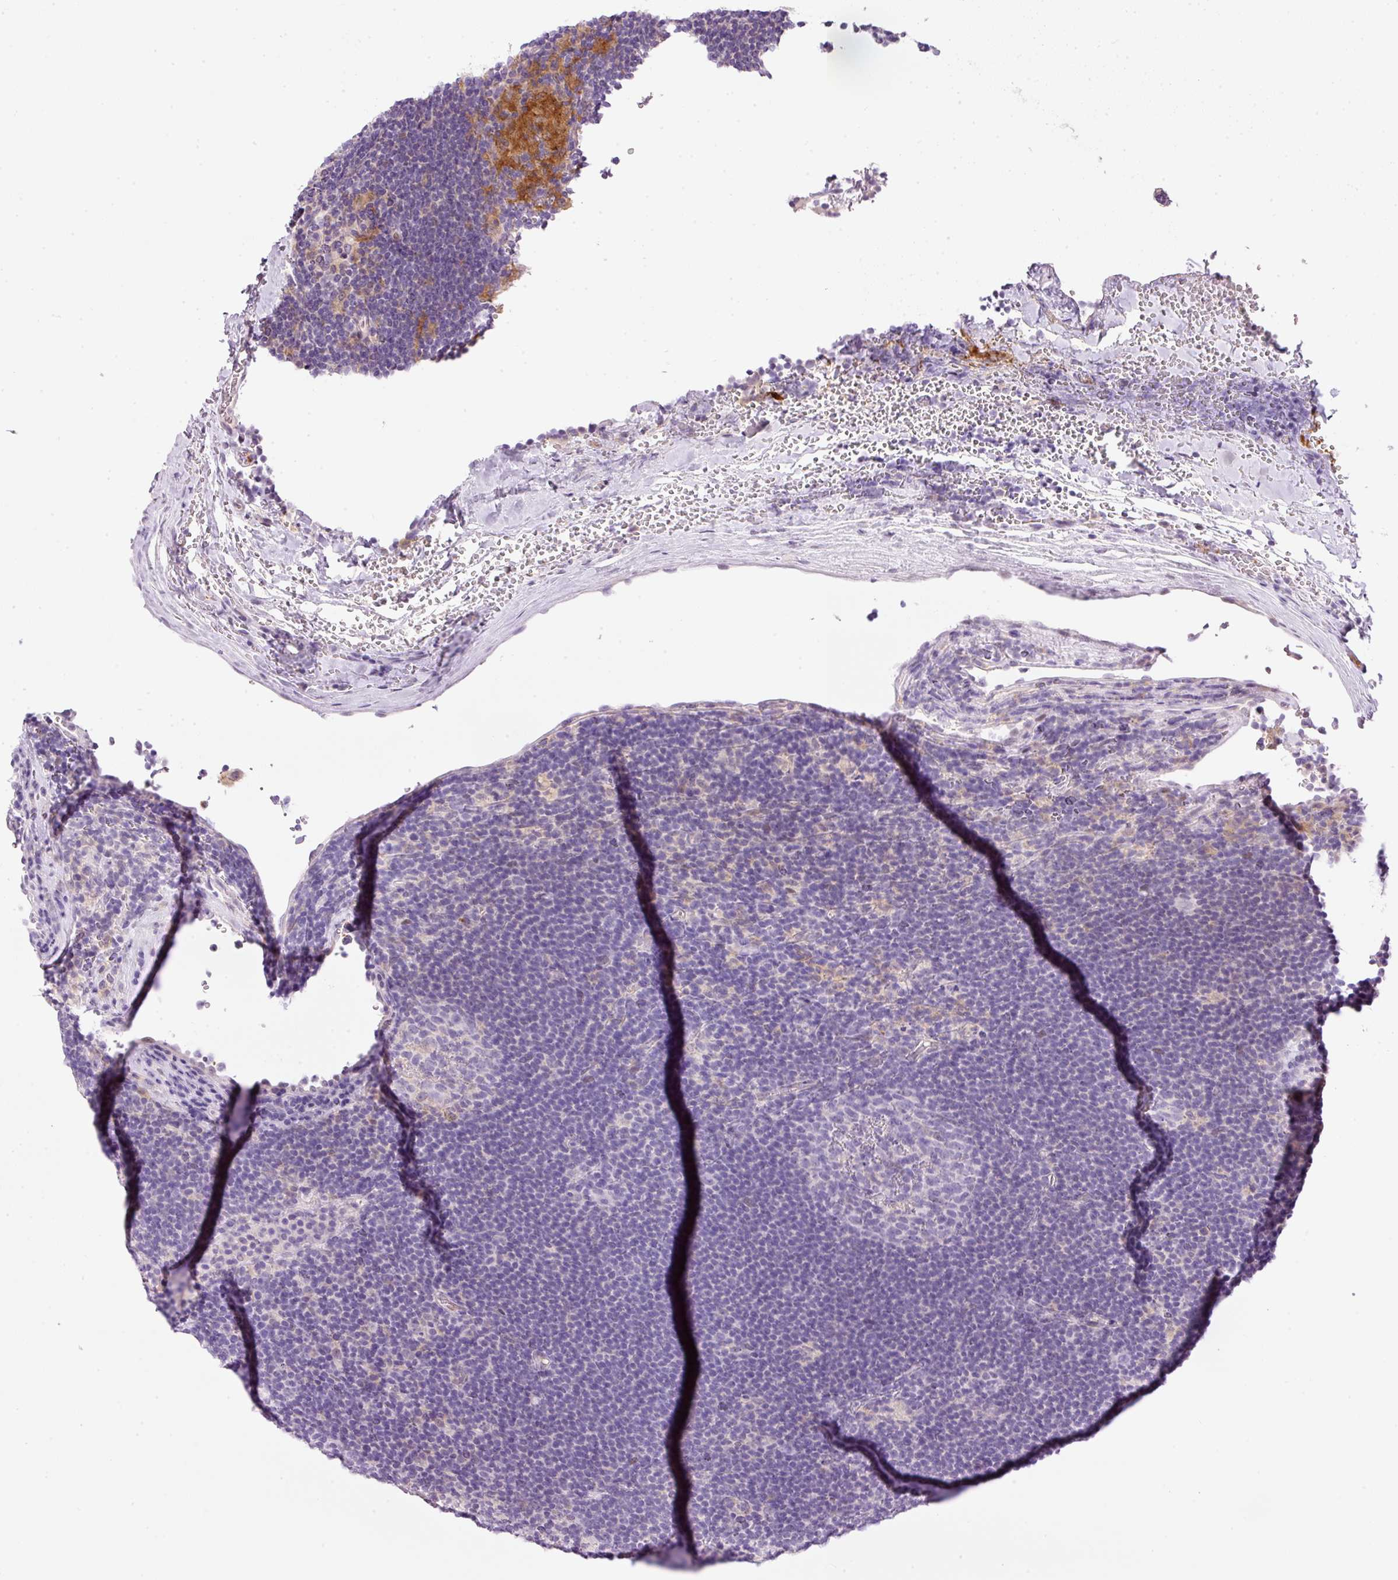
{"staining": {"intensity": "negative", "quantity": "none", "location": "none"}, "tissue": "lymphoma", "cell_type": "Tumor cells", "image_type": "cancer", "snomed": [{"axis": "morphology", "description": "Hodgkin's disease, NOS"}, {"axis": "topography", "description": "Lymph node"}], "caption": "Lymphoma was stained to show a protein in brown. There is no significant expression in tumor cells. (Stains: DAB (3,3'-diaminobenzidine) immunohistochemistry with hematoxylin counter stain, Microscopy: brightfield microscopy at high magnification).", "gene": "SRC", "patient": {"sex": "female", "age": 57}}